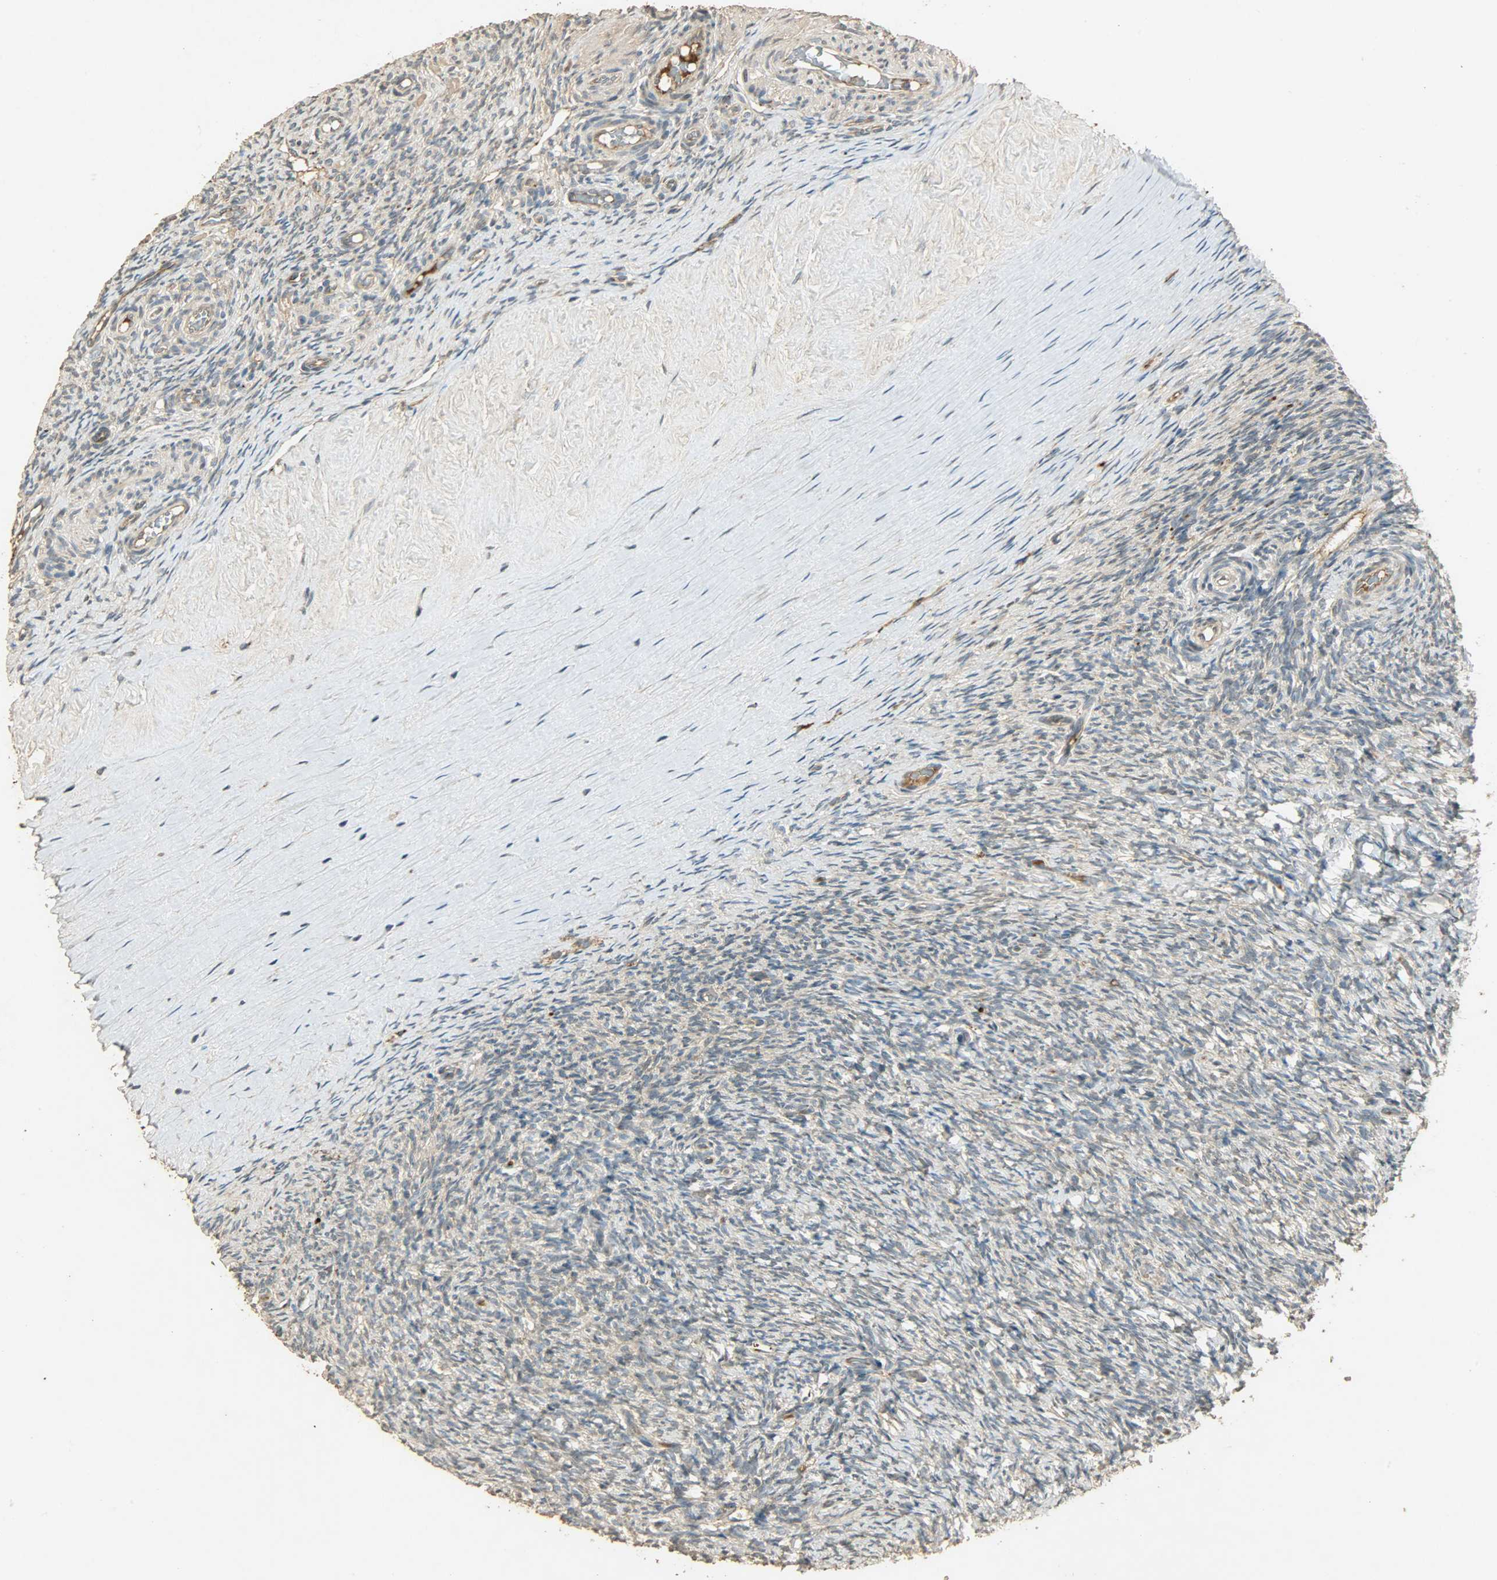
{"staining": {"intensity": "moderate", "quantity": ">75%", "location": "cytoplasmic/membranous"}, "tissue": "ovary", "cell_type": "Ovarian stroma cells", "image_type": "normal", "snomed": [{"axis": "morphology", "description": "Normal tissue, NOS"}, {"axis": "topography", "description": "Ovary"}], "caption": "IHC of normal ovary exhibits medium levels of moderate cytoplasmic/membranous staining in approximately >75% of ovarian stroma cells.", "gene": "ATP2B1", "patient": {"sex": "female", "age": 60}}